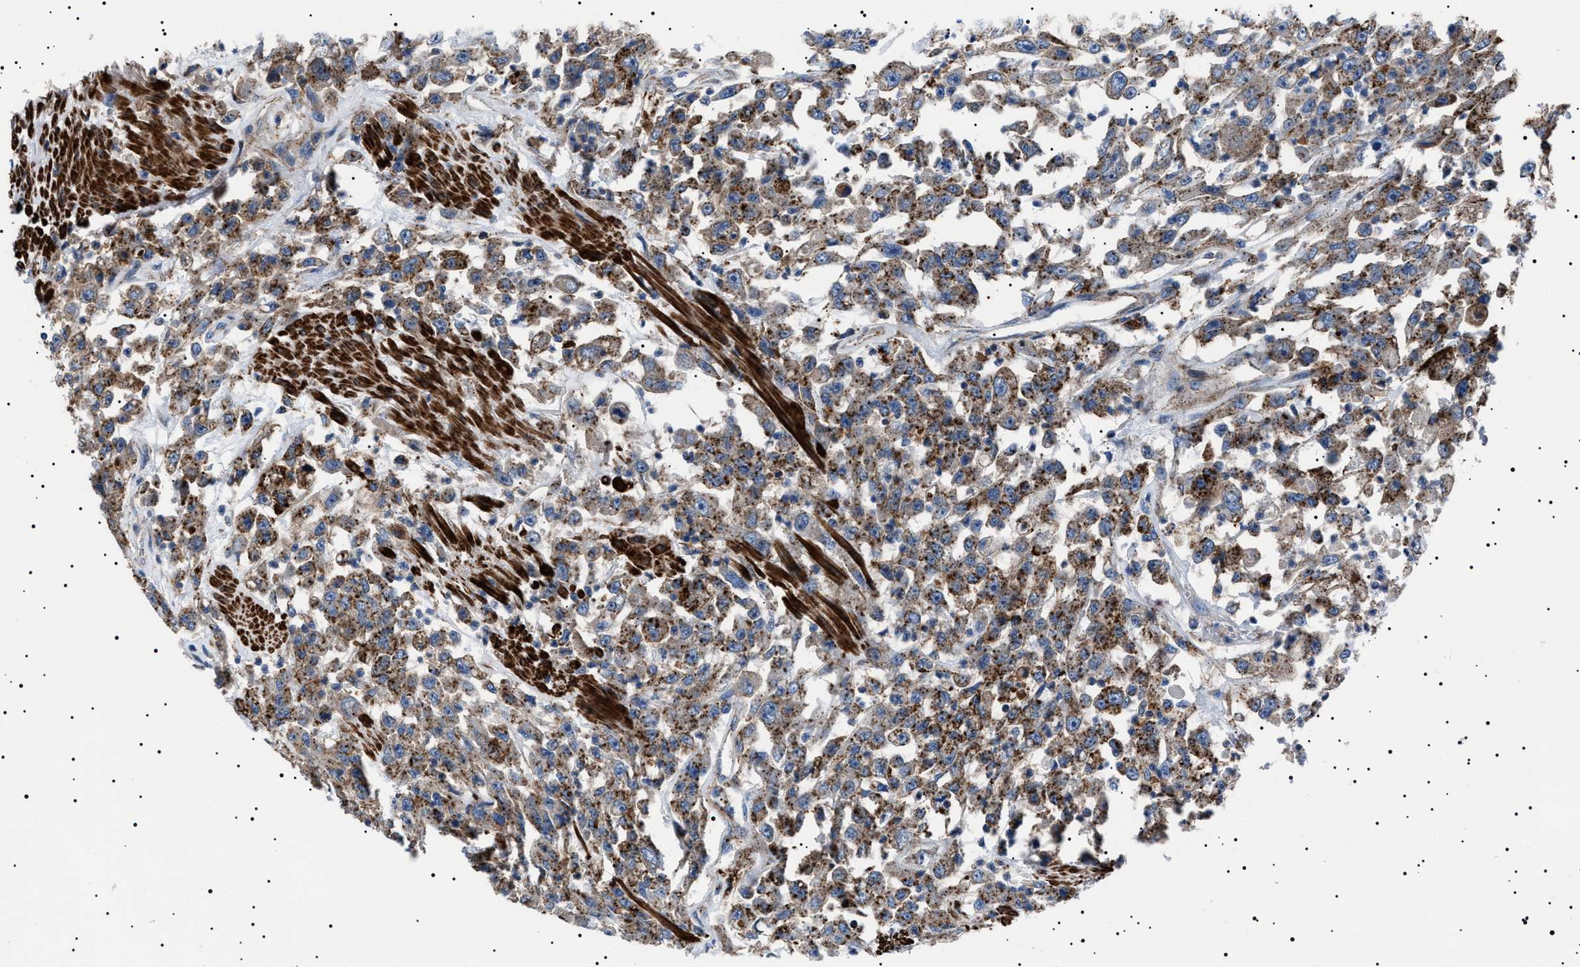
{"staining": {"intensity": "strong", "quantity": ">75%", "location": "cytoplasmic/membranous"}, "tissue": "urothelial cancer", "cell_type": "Tumor cells", "image_type": "cancer", "snomed": [{"axis": "morphology", "description": "Urothelial carcinoma, High grade"}, {"axis": "topography", "description": "Urinary bladder"}], "caption": "This micrograph reveals urothelial cancer stained with immunohistochemistry (IHC) to label a protein in brown. The cytoplasmic/membranous of tumor cells show strong positivity for the protein. Nuclei are counter-stained blue.", "gene": "NEU1", "patient": {"sex": "male", "age": 46}}